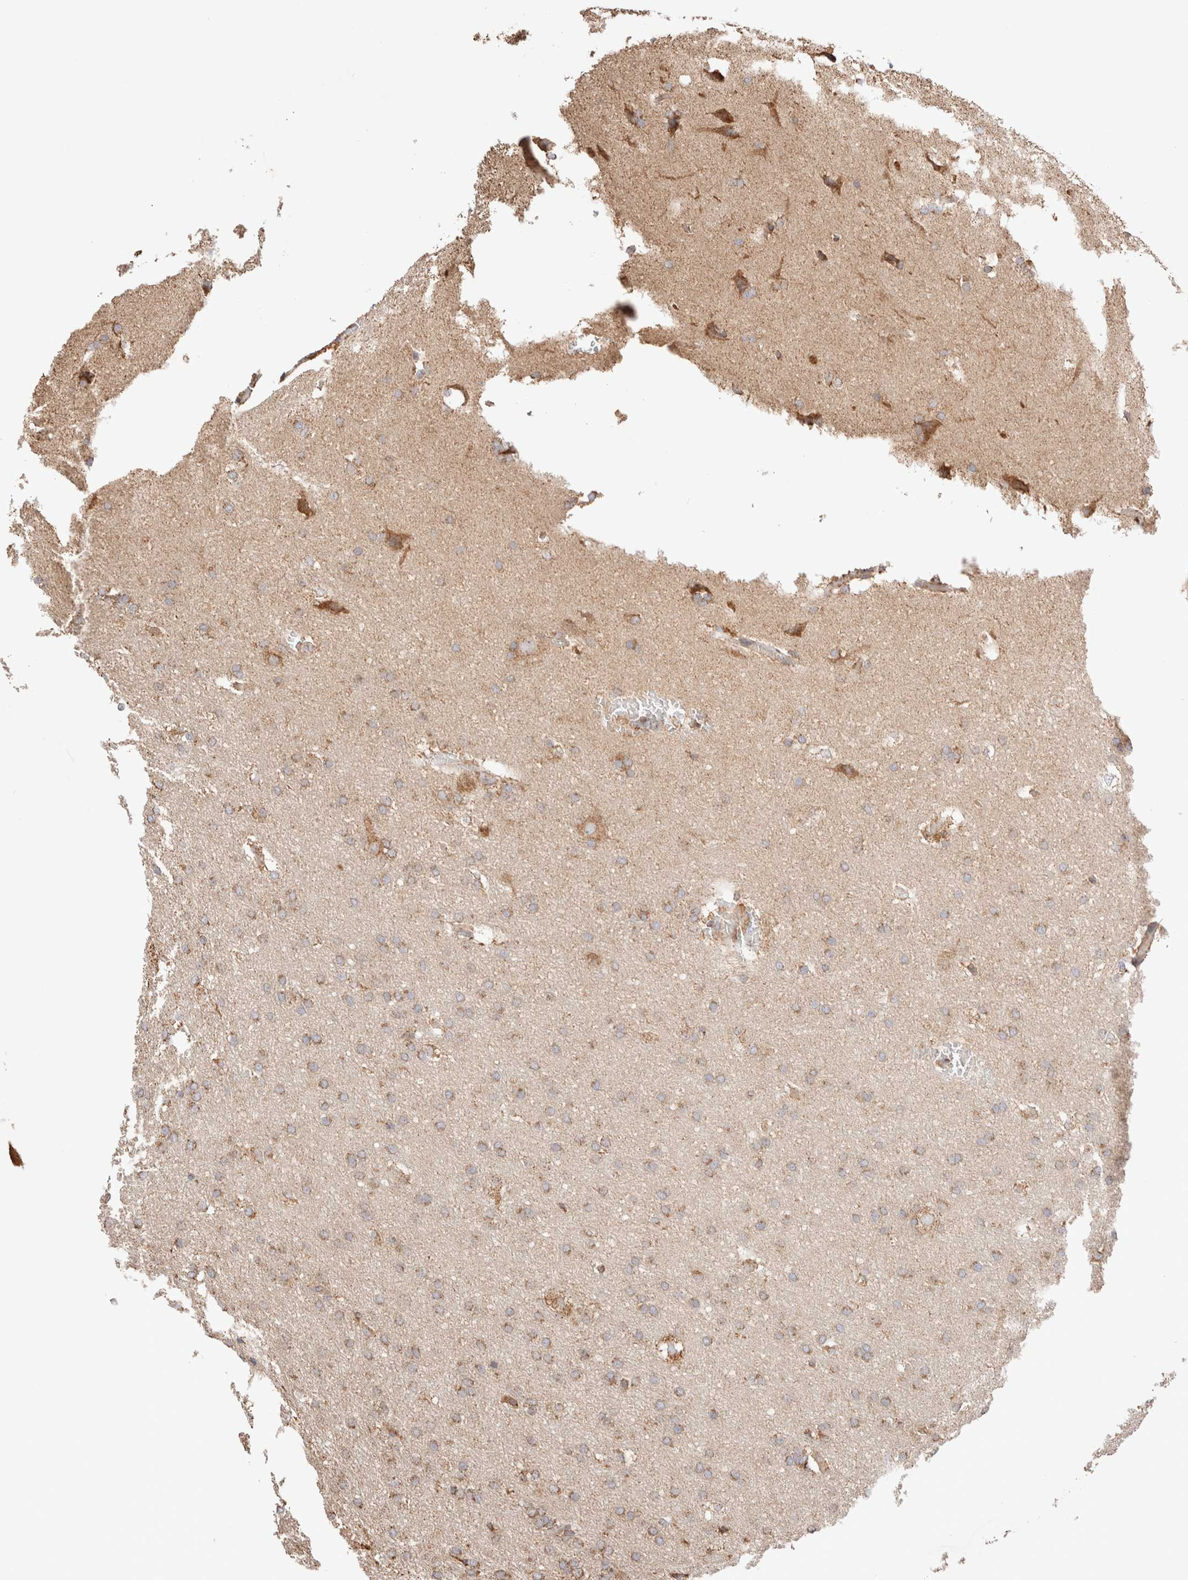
{"staining": {"intensity": "weak", "quantity": "<25%", "location": "cytoplasmic/membranous"}, "tissue": "glioma", "cell_type": "Tumor cells", "image_type": "cancer", "snomed": [{"axis": "morphology", "description": "Glioma, malignant, Low grade"}, {"axis": "topography", "description": "Brain"}], "caption": "This is an immunohistochemistry photomicrograph of malignant glioma (low-grade). There is no positivity in tumor cells.", "gene": "TMPPE", "patient": {"sex": "female", "age": 37}}